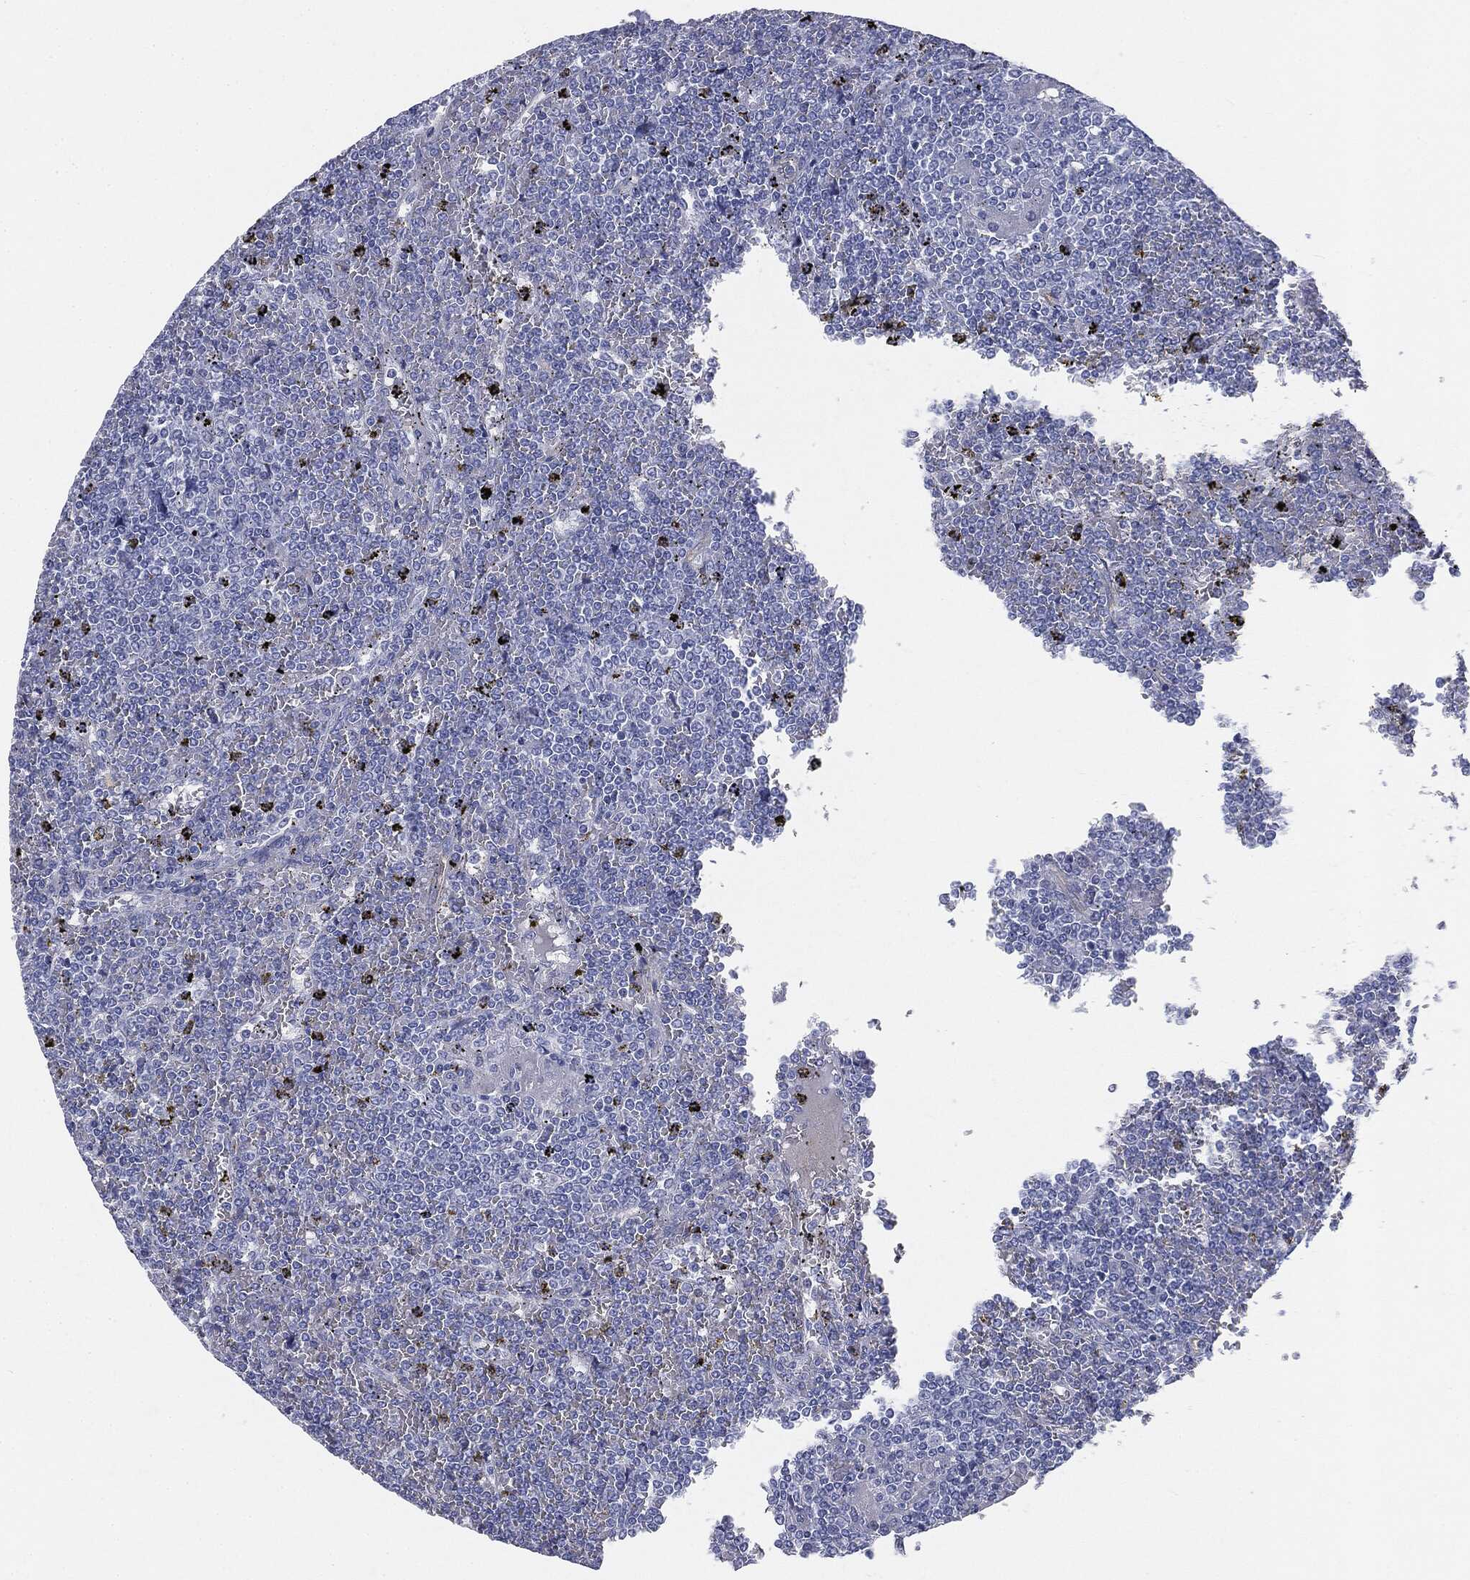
{"staining": {"intensity": "negative", "quantity": "none", "location": "none"}, "tissue": "lymphoma", "cell_type": "Tumor cells", "image_type": "cancer", "snomed": [{"axis": "morphology", "description": "Malignant lymphoma, non-Hodgkin's type, Low grade"}, {"axis": "topography", "description": "Spleen"}], "caption": "Low-grade malignant lymphoma, non-Hodgkin's type stained for a protein using immunohistochemistry (IHC) displays no staining tumor cells.", "gene": "MUC5AC", "patient": {"sex": "female", "age": 19}}